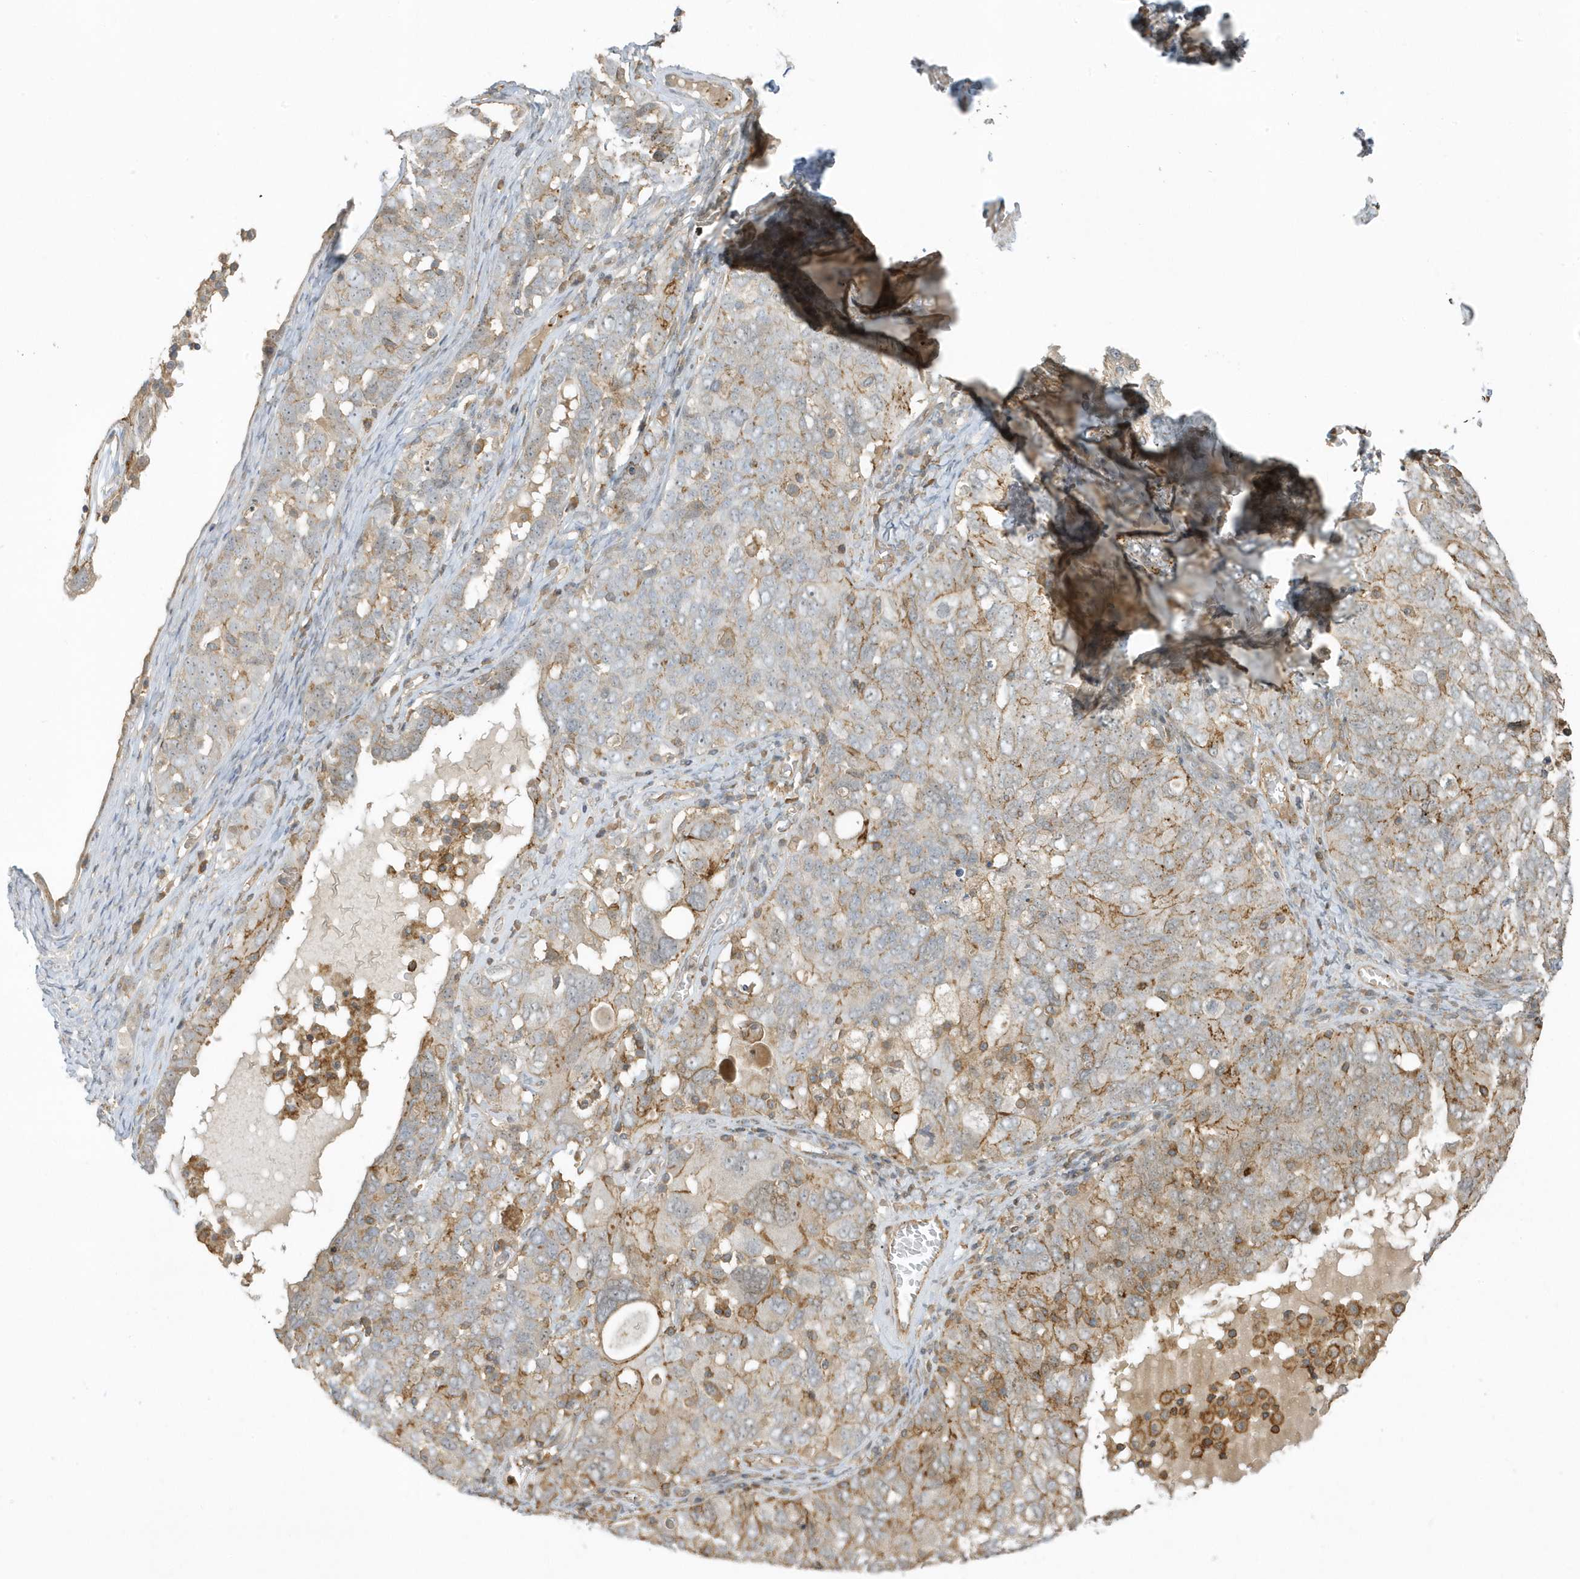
{"staining": {"intensity": "weak", "quantity": "<25%", "location": "cytoplasmic/membranous"}, "tissue": "ovarian cancer", "cell_type": "Tumor cells", "image_type": "cancer", "snomed": [{"axis": "morphology", "description": "Carcinoma, endometroid"}, {"axis": "topography", "description": "Ovary"}], "caption": "Immunohistochemistry photomicrograph of neoplastic tissue: ovarian cancer (endometroid carcinoma) stained with DAB (3,3'-diaminobenzidine) reveals no significant protein staining in tumor cells.", "gene": "ZBTB8A", "patient": {"sex": "female", "age": 62}}